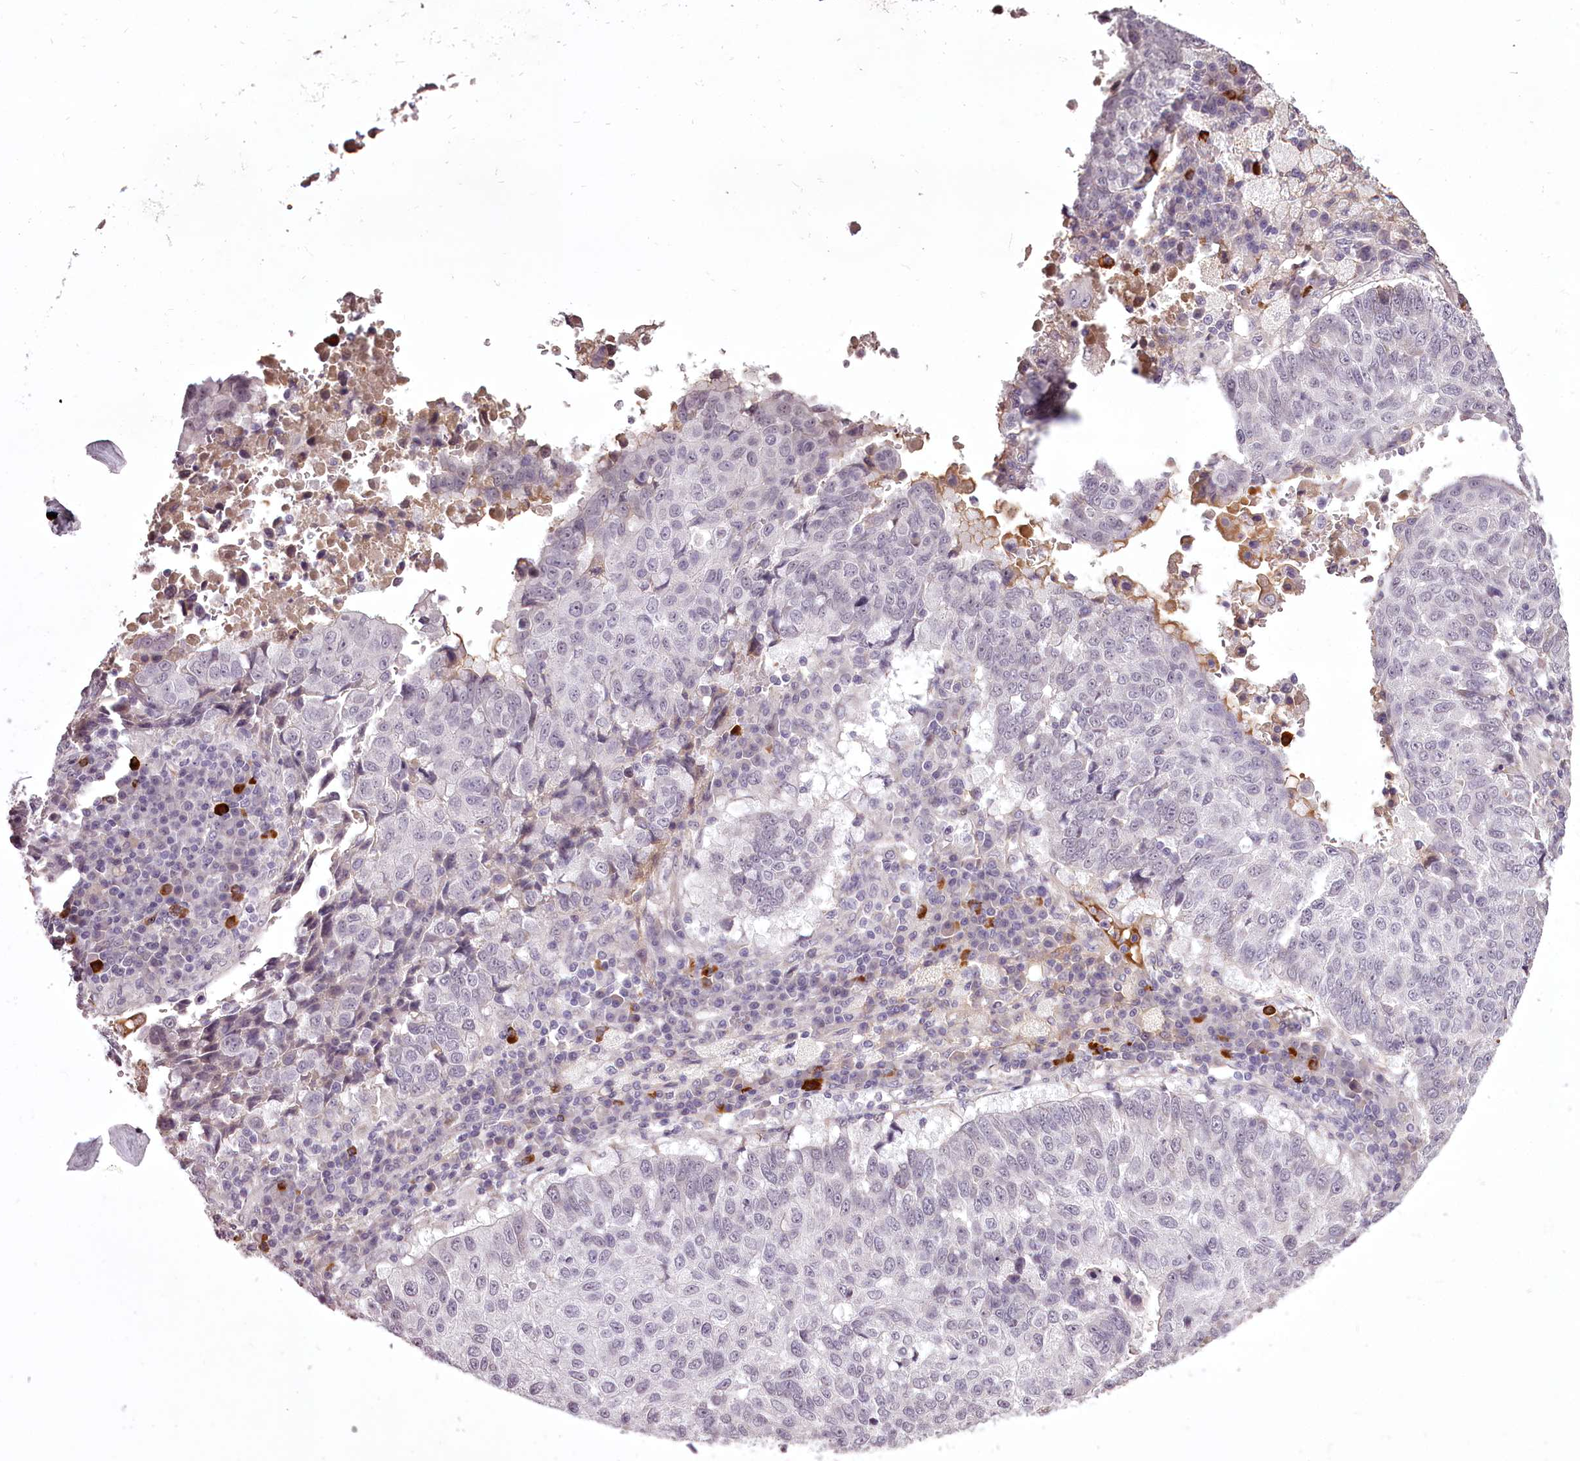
{"staining": {"intensity": "negative", "quantity": "none", "location": "none"}, "tissue": "lung cancer", "cell_type": "Tumor cells", "image_type": "cancer", "snomed": [{"axis": "morphology", "description": "Squamous cell carcinoma, NOS"}, {"axis": "topography", "description": "Lung"}], "caption": "A photomicrograph of human squamous cell carcinoma (lung) is negative for staining in tumor cells.", "gene": "C1orf56", "patient": {"sex": "male", "age": 73}}